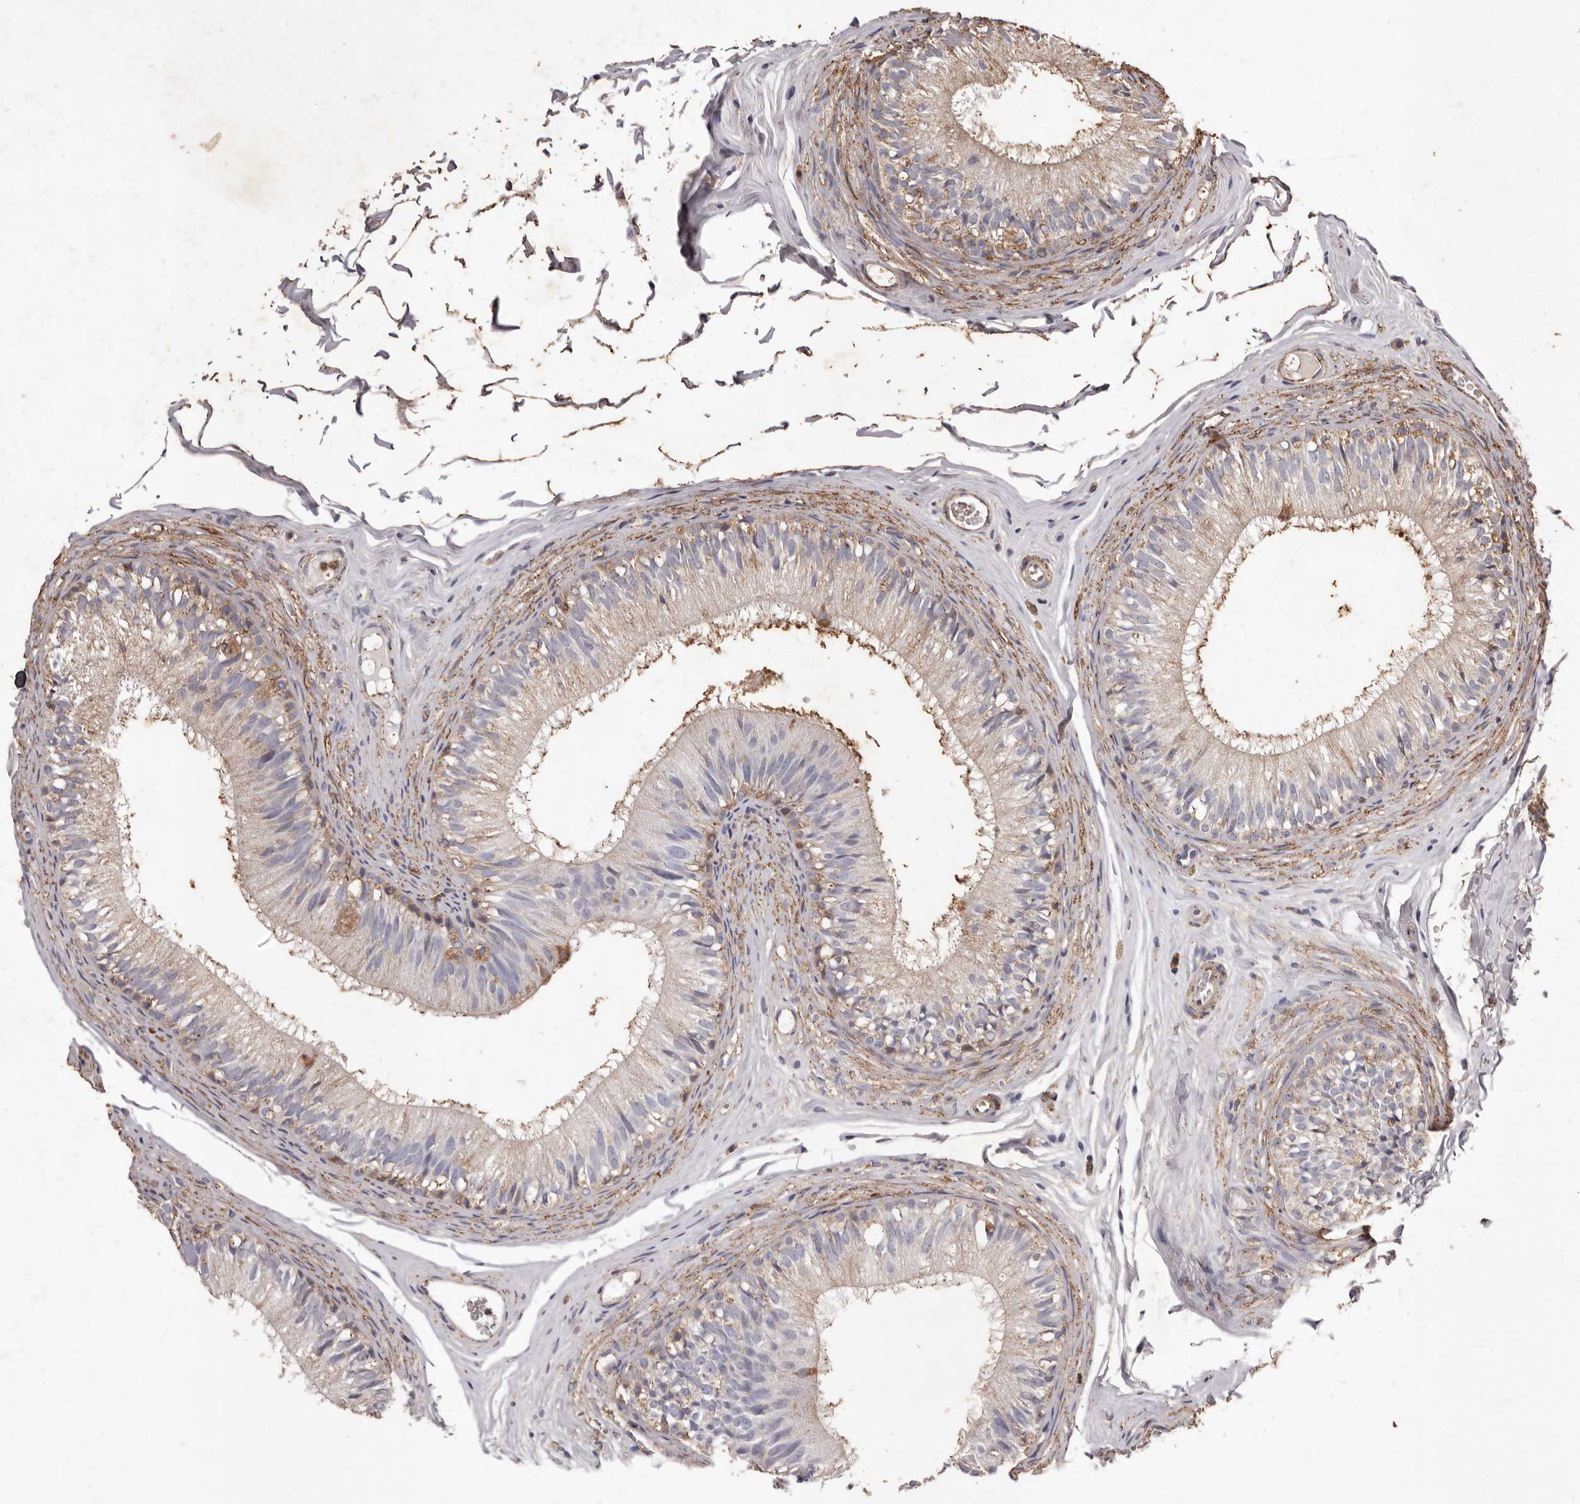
{"staining": {"intensity": "negative", "quantity": "none", "location": "none"}, "tissue": "epididymis", "cell_type": "Glandular cells", "image_type": "normal", "snomed": [{"axis": "morphology", "description": "Normal tissue, NOS"}, {"axis": "morphology", "description": "Seminoma in situ"}, {"axis": "topography", "description": "Testis"}, {"axis": "topography", "description": "Epididymis"}], "caption": "This is an immunohistochemistry (IHC) histopathology image of normal human epididymis. There is no staining in glandular cells.", "gene": "CXCL14", "patient": {"sex": "male", "age": 28}}